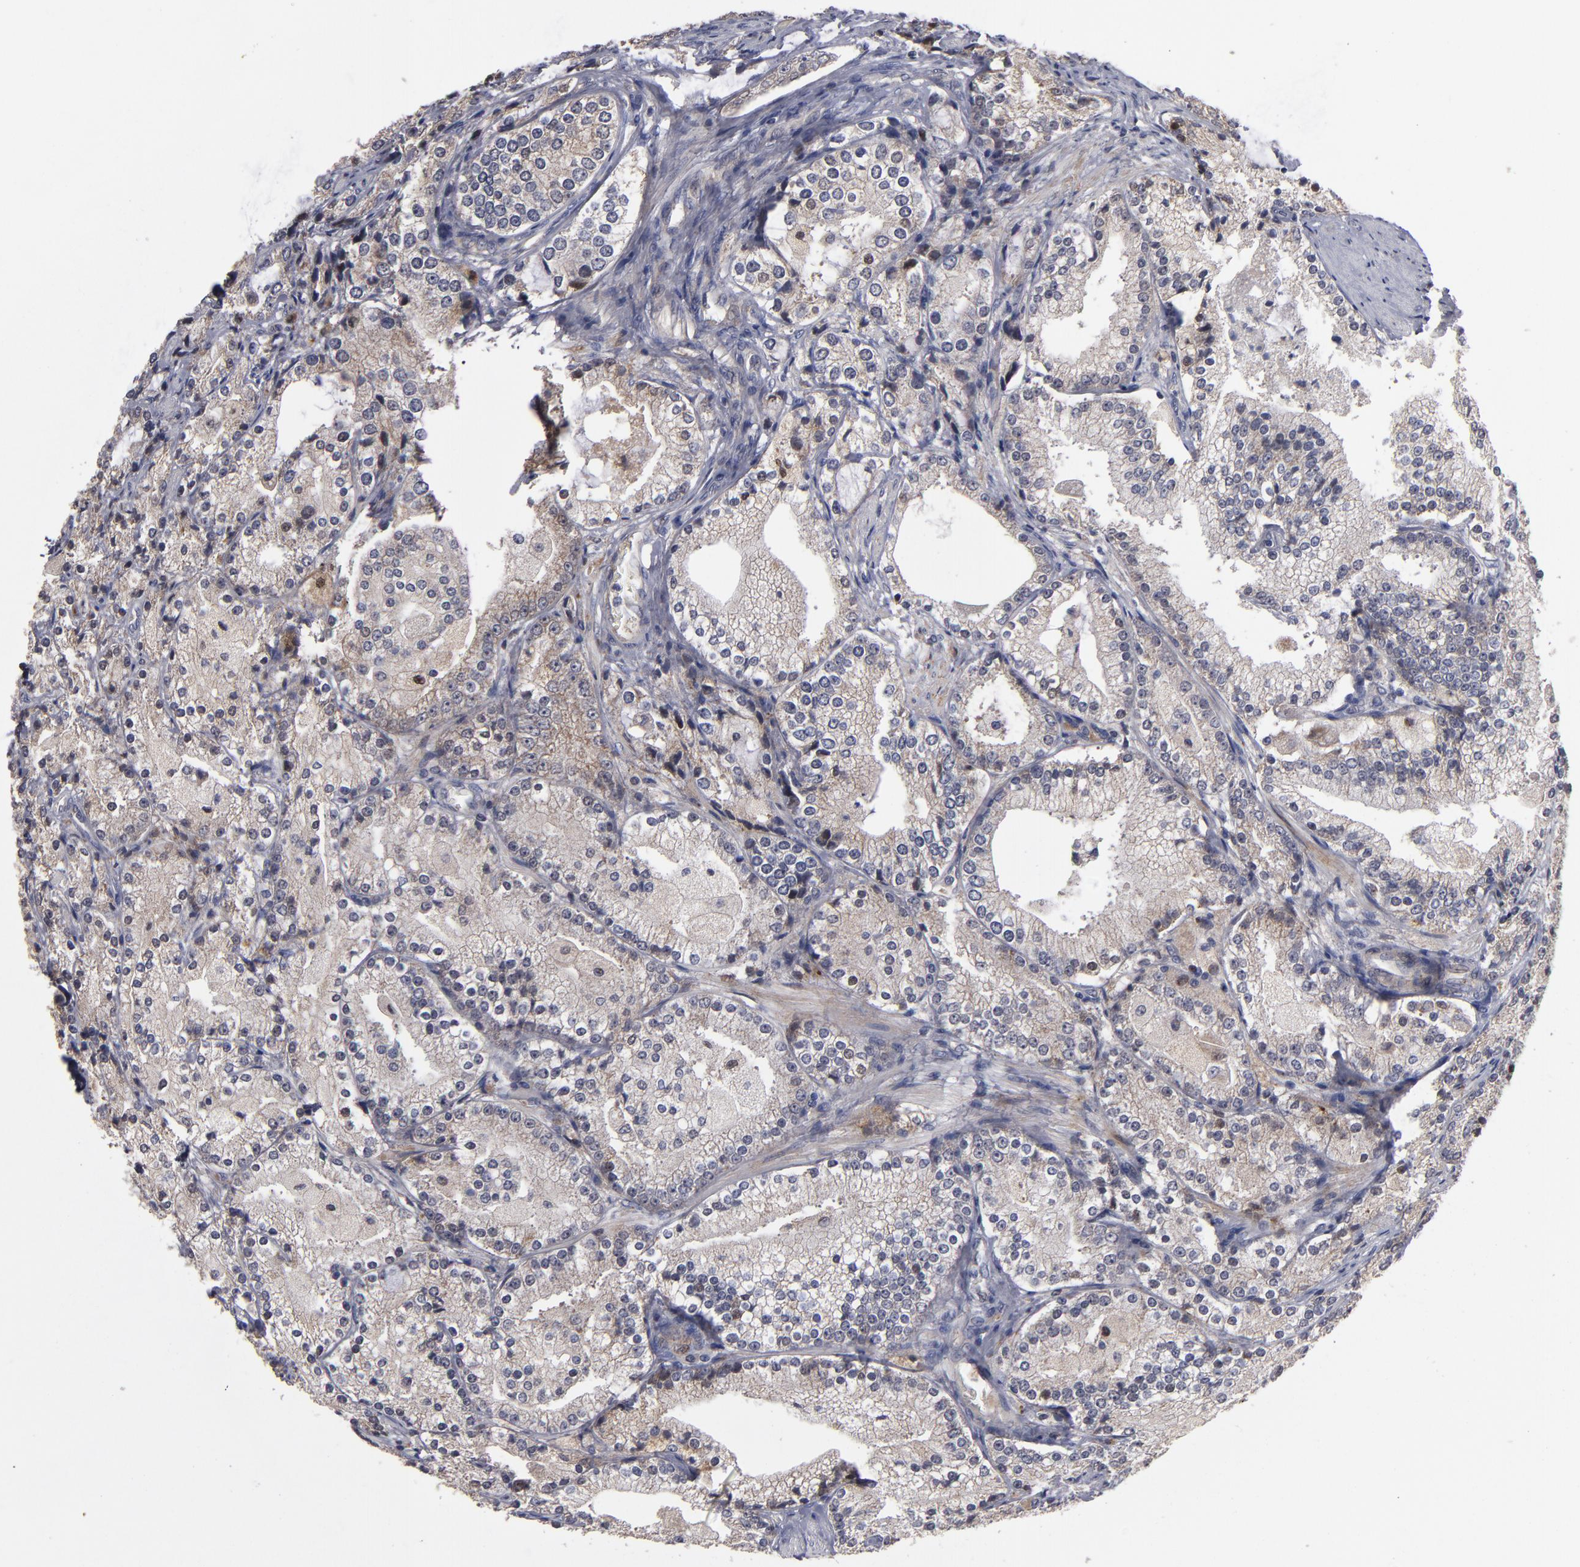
{"staining": {"intensity": "weak", "quantity": "<25%", "location": "cytoplasmic/membranous"}, "tissue": "prostate cancer", "cell_type": "Tumor cells", "image_type": "cancer", "snomed": [{"axis": "morphology", "description": "Adenocarcinoma, High grade"}, {"axis": "topography", "description": "Prostate"}], "caption": "Tumor cells show no significant staining in prostate cancer (high-grade adenocarcinoma). (Immunohistochemistry, brightfield microscopy, high magnification).", "gene": "EXD2", "patient": {"sex": "male", "age": 63}}